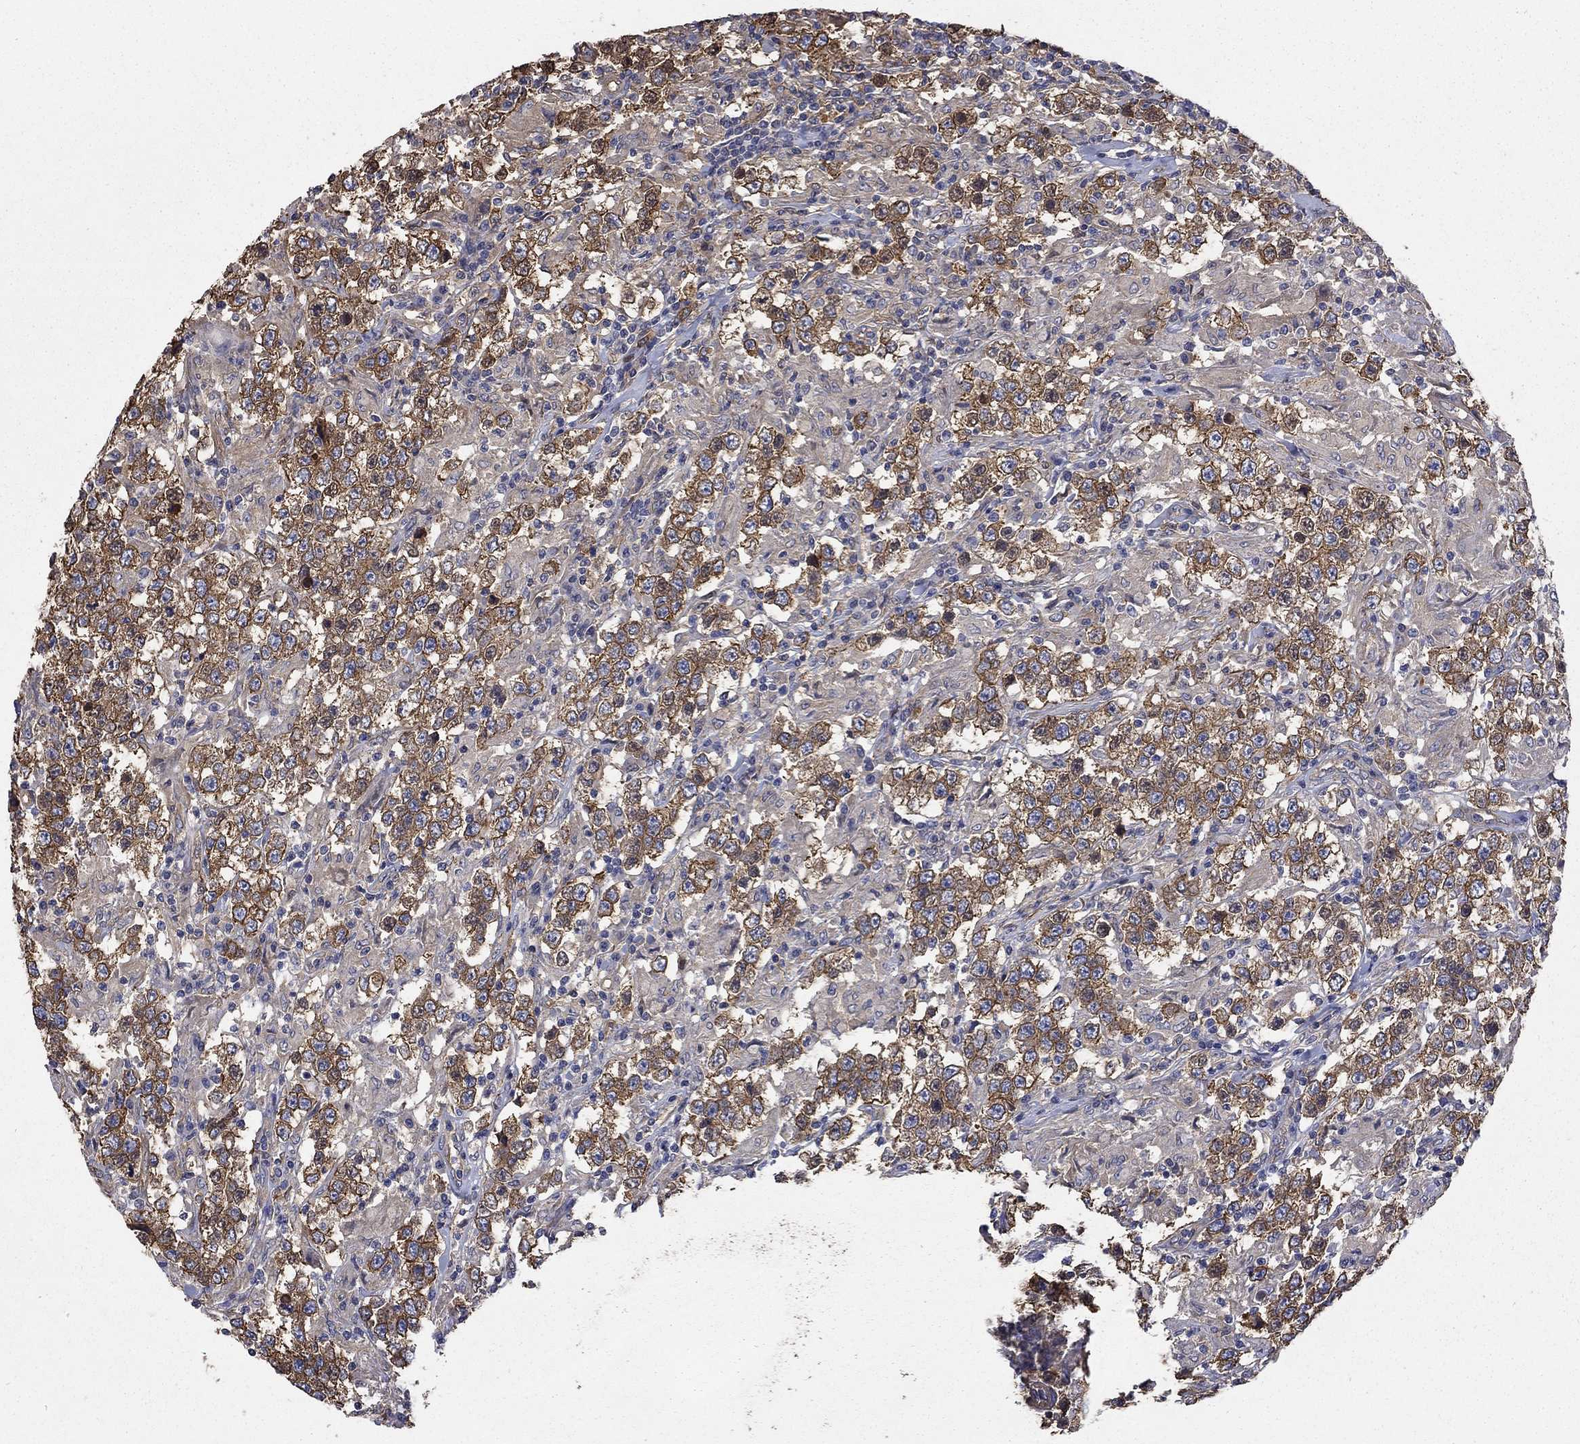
{"staining": {"intensity": "strong", "quantity": ">75%", "location": "cytoplasmic/membranous"}, "tissue": "testis cancer", "cell_type": "Tumor cells", "image_type": "cancer", "snomed": [{"axis": "morphology", "description": "Seminoma, NOS"}, {"axis": "morphology", "description": "Carcinoma, Embryonal, NOS"}, {"axis": "topography", "description": "Testis"}], "caption": "Testis embryonal carcinoma tissue reveals strong cytoplasmic/membranous expression in approximately >75% of tumor cells, visualized by immunohistochemistry.", "gene": "DPYSL2", "patient": {"sex": "male", "age": 41}}